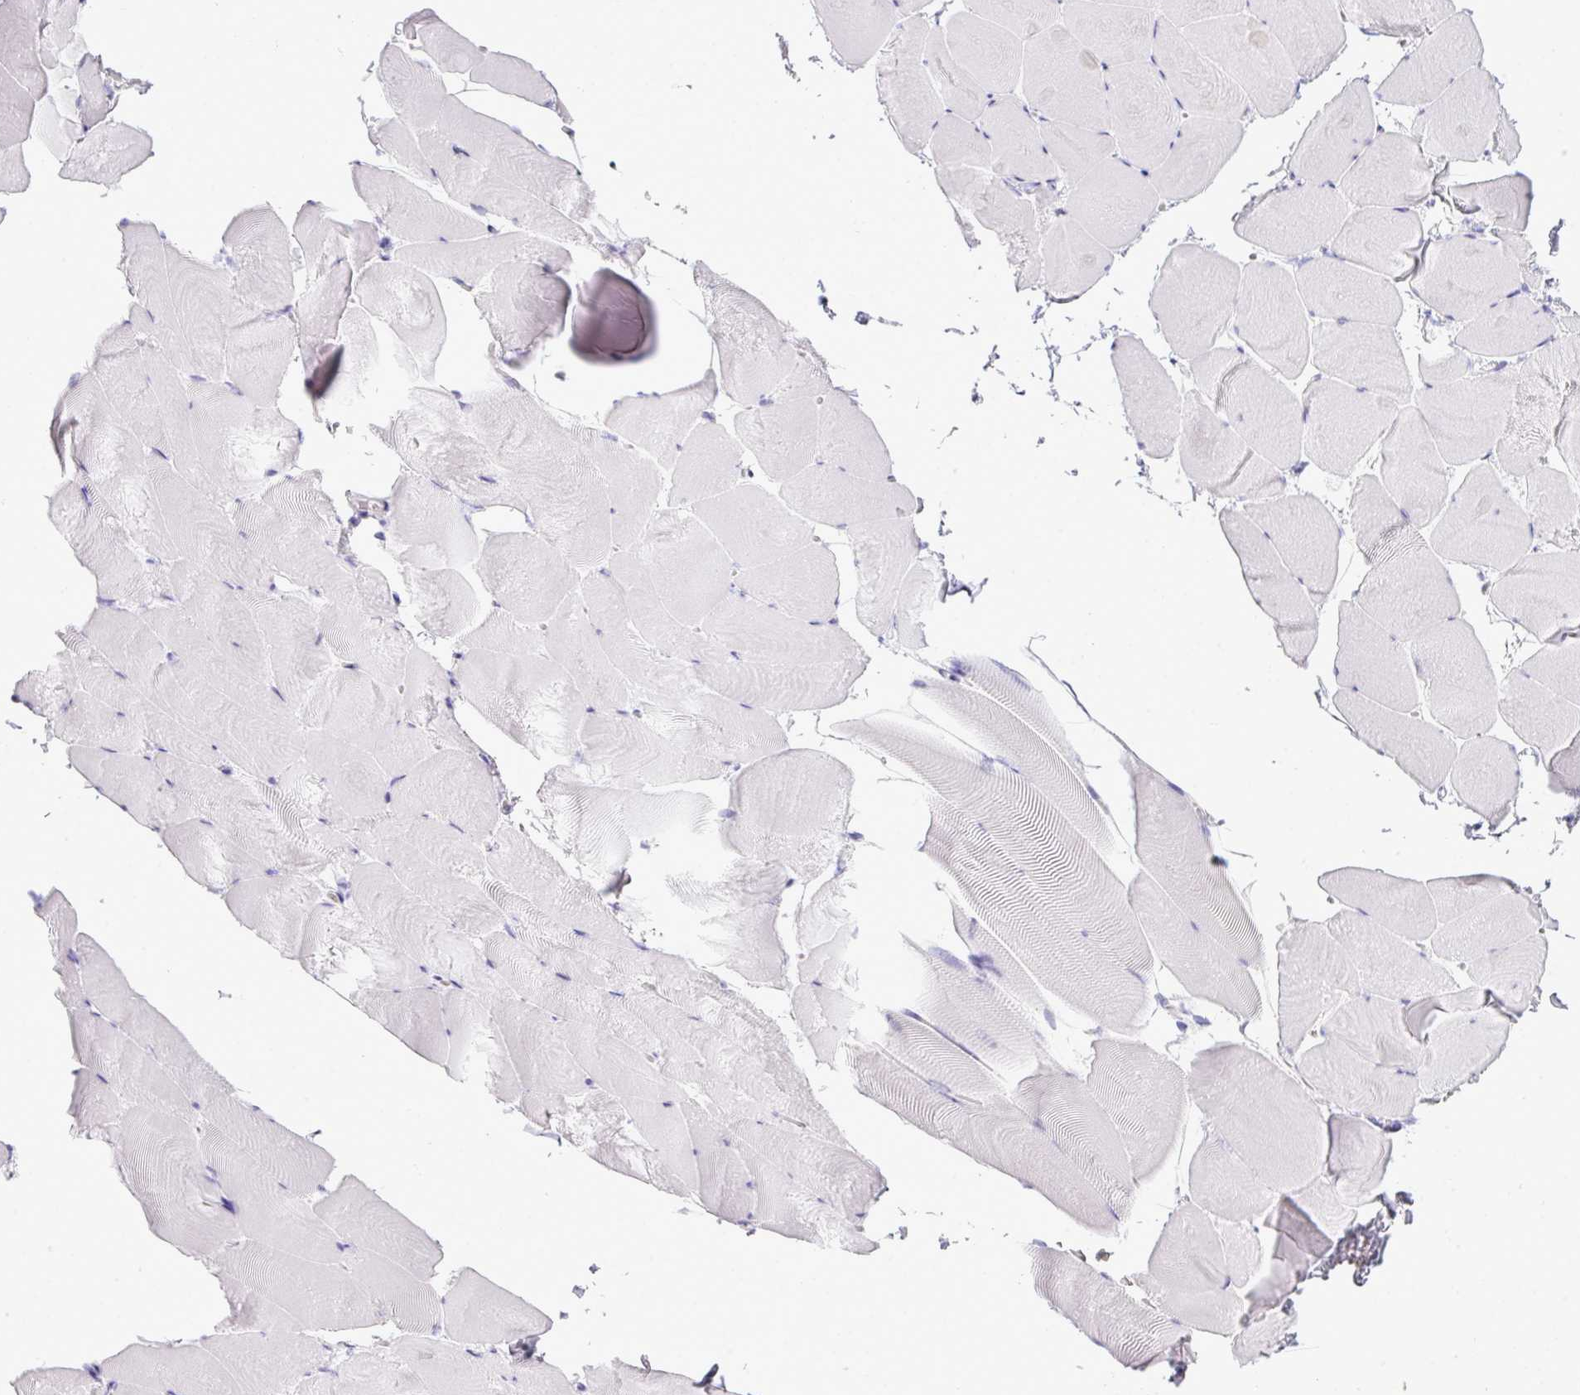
{"staining": {"intensity": "negative", "quantity": "none", "location": "none"}, "tissue": "skeletal muscle", "cell_type": "Myocytes", "image_type": "normal", "snomed": [{"axis": "morphology", "description": "Normal tissue, NOS"}, {"axis": "topography", "description": "Skeletal muscle"}], "caption": "The image exhibits no staining of myocytes in unremarkable skeletal muscle. Brightfield microscopy of IHC stained with DAB (brown) and hematoxylin (blue), captured at high magnification.", "gene": "RBMXL2", "patient": {"sex": "female", "age": 64}}